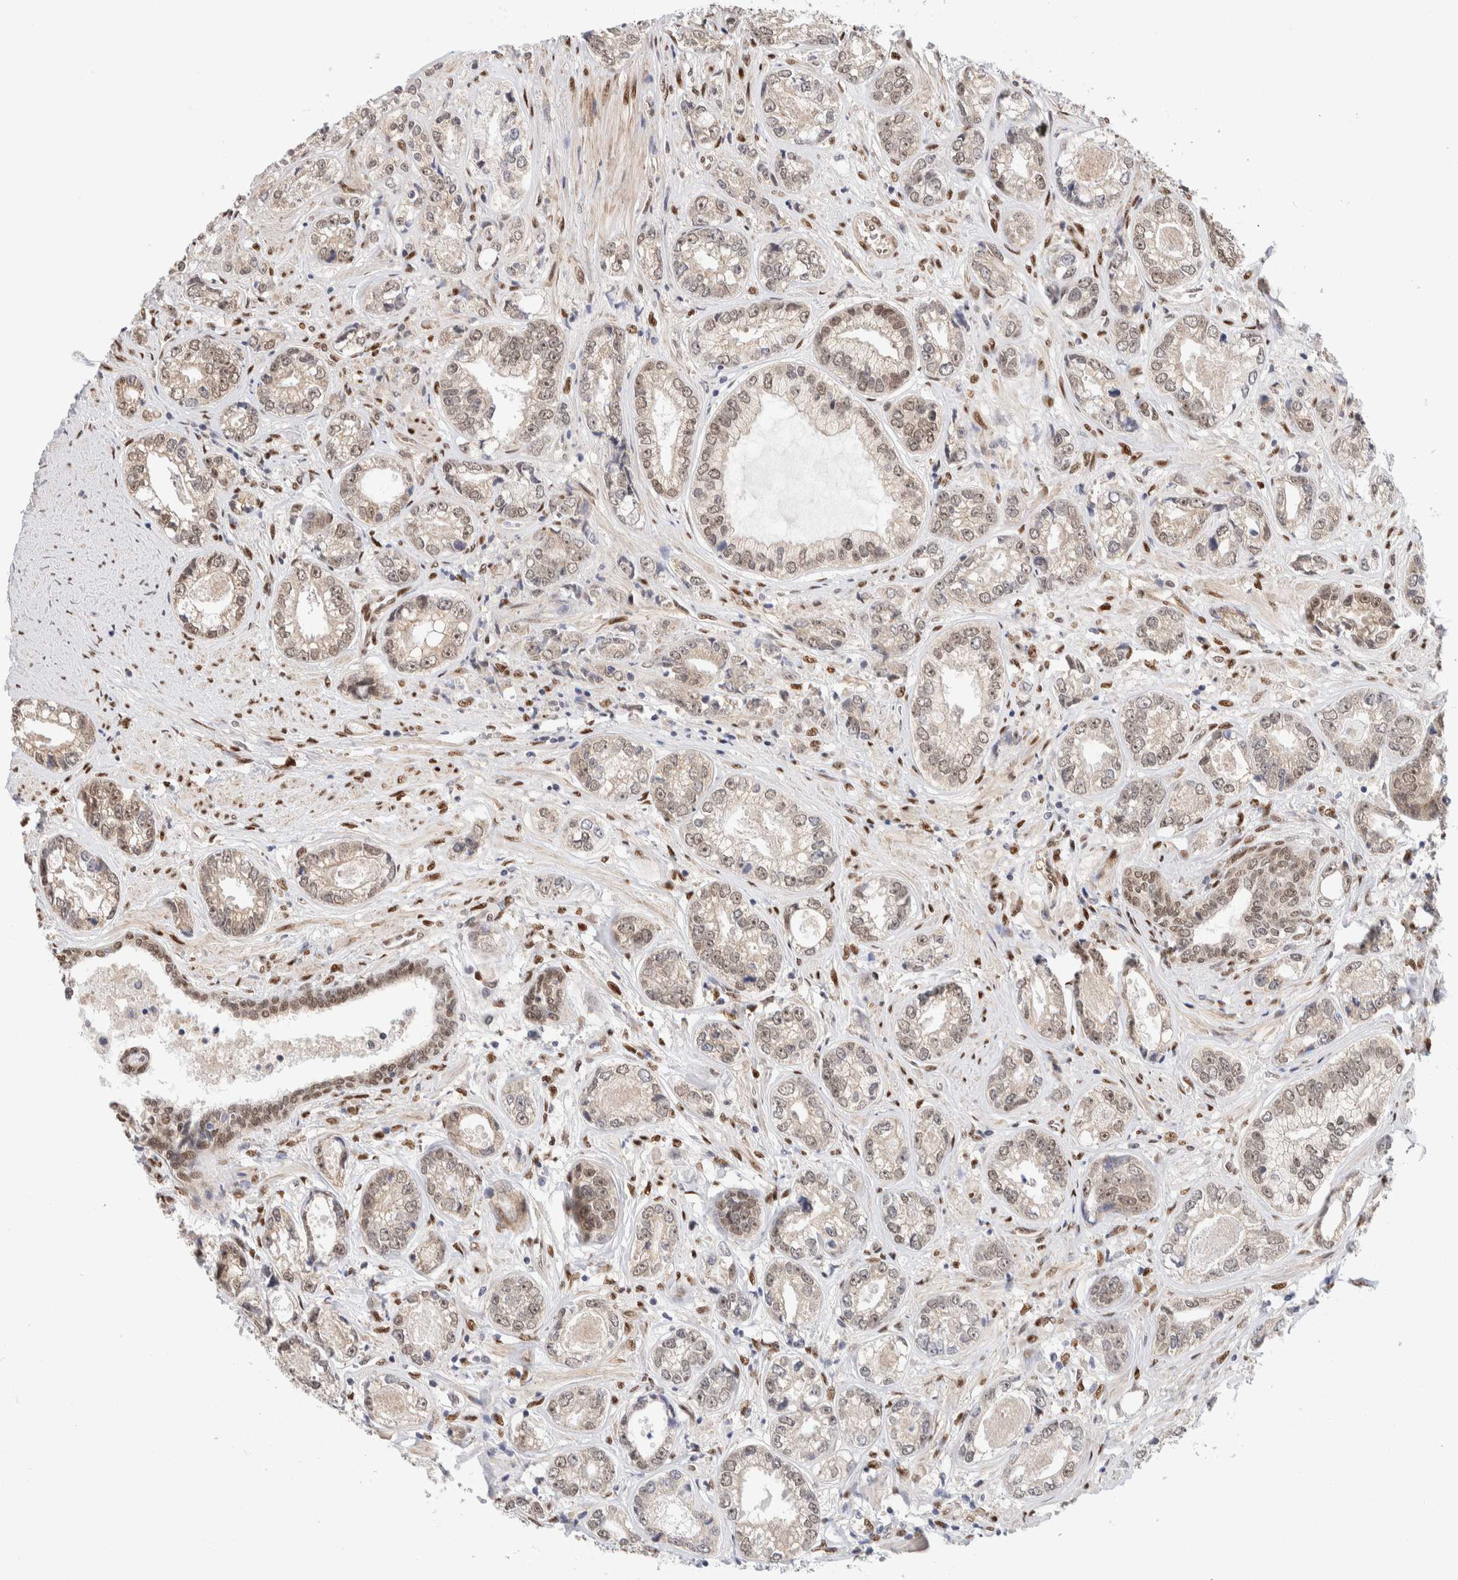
{"staining": {"intensity": "weak", "quantity": "25%-75%", "location": "nuclear"}, "tissue": "prostate cancer", "cell_type": "Tumor cells", "image_type": "cancer", "snomed": [{"axis": "morphology", "description": "Adenocarcinoma, High grade"}, {"axis": "topography", "description": "Prostate"}], "caption": "A brown stain shows weak nuclear positivity of a protein in prostate adenocarcinoma (high-grade) tumor cells.", "gene": "NSMAF", "patient": {"sex": "male", "age": 61}}